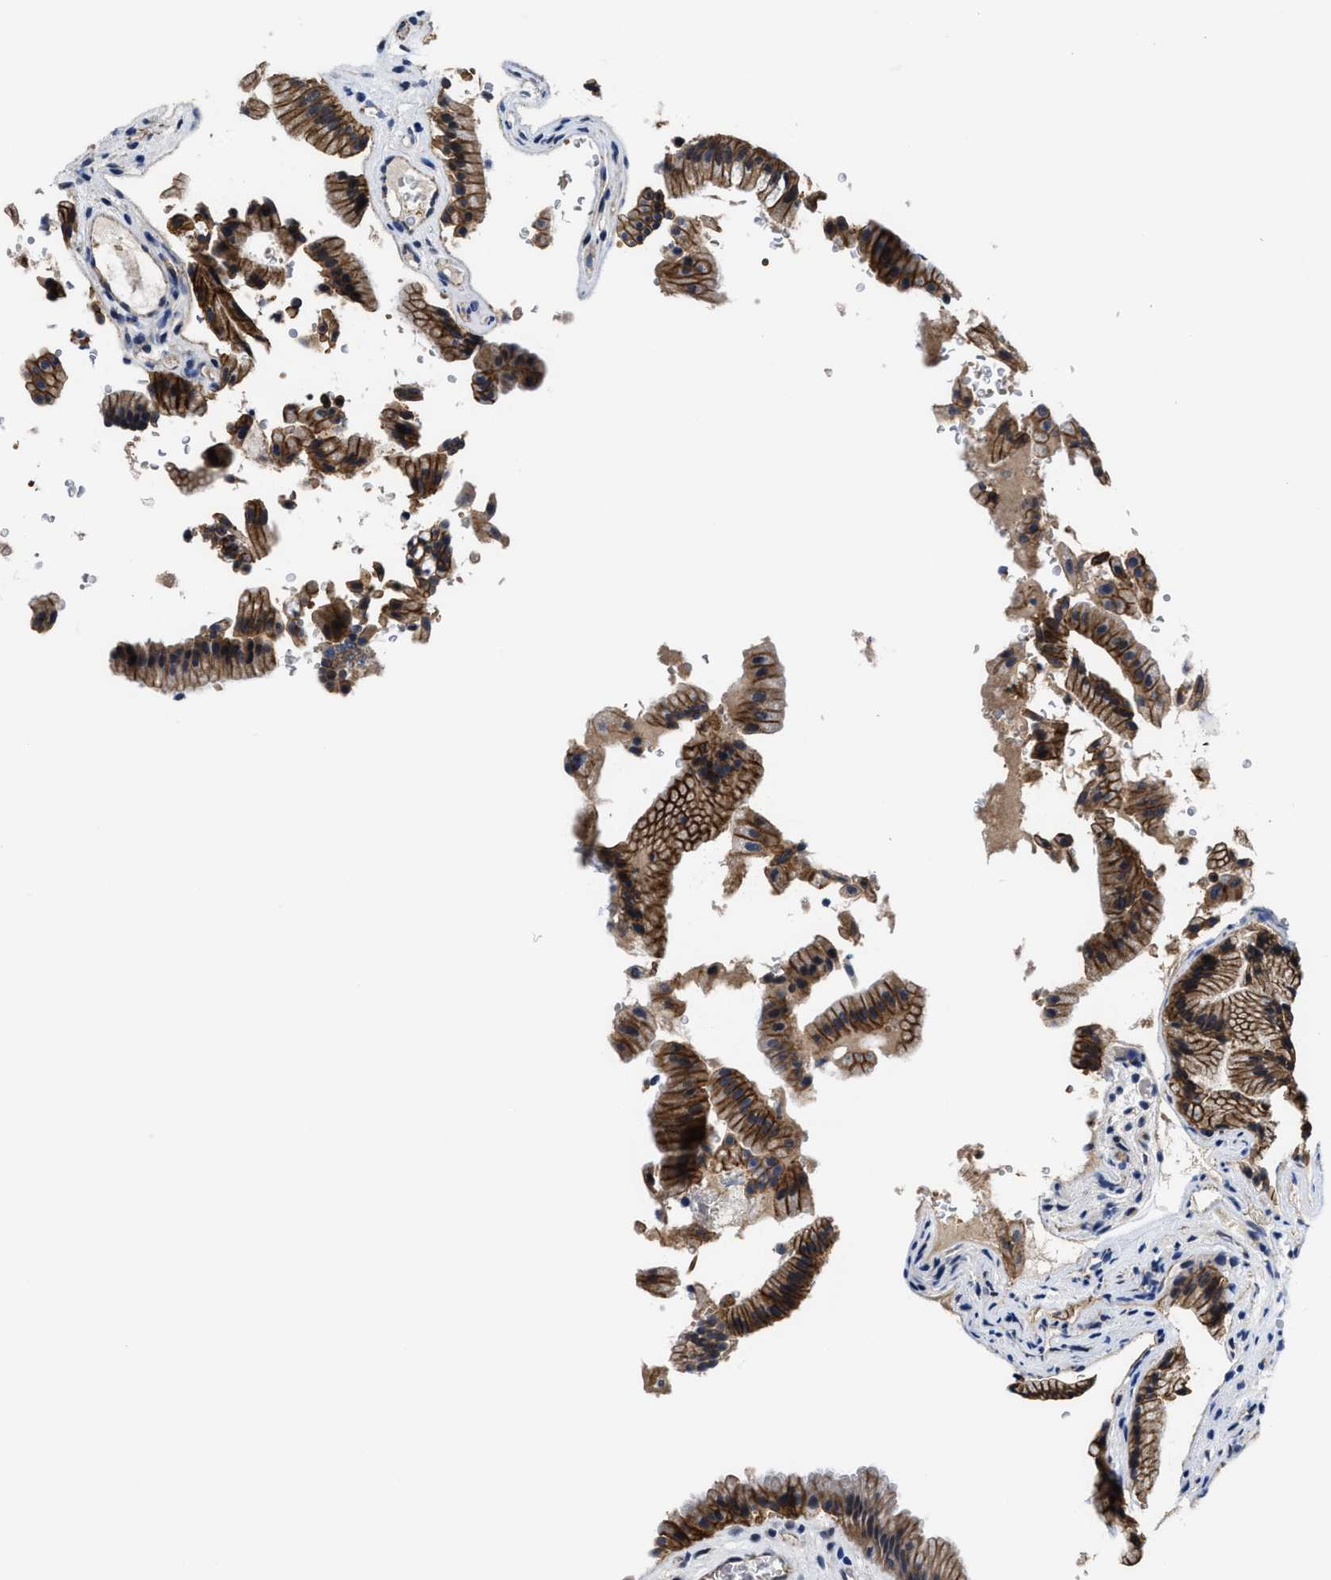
{"staining": {"intensity": "strong", "quantity": ">75%", "location": "cytoplasmic/membranous"}, "tissue": "gallbladder", "cell_type": "Glandular cells", "image_type": "normal", "snomed": [{"axis": "morphology", "description": "Normal tissue, NOS"}, {"axis": "topography", "description": "Gallbladder"}], "caption": "Human gallbladder stained for a protein (brown) demonstrates strong cytoplasmic/membranous positive staining in about >75% of glandular cells.", "gene": "GHITM", "patient": {"sex": "male", "age": 49}}